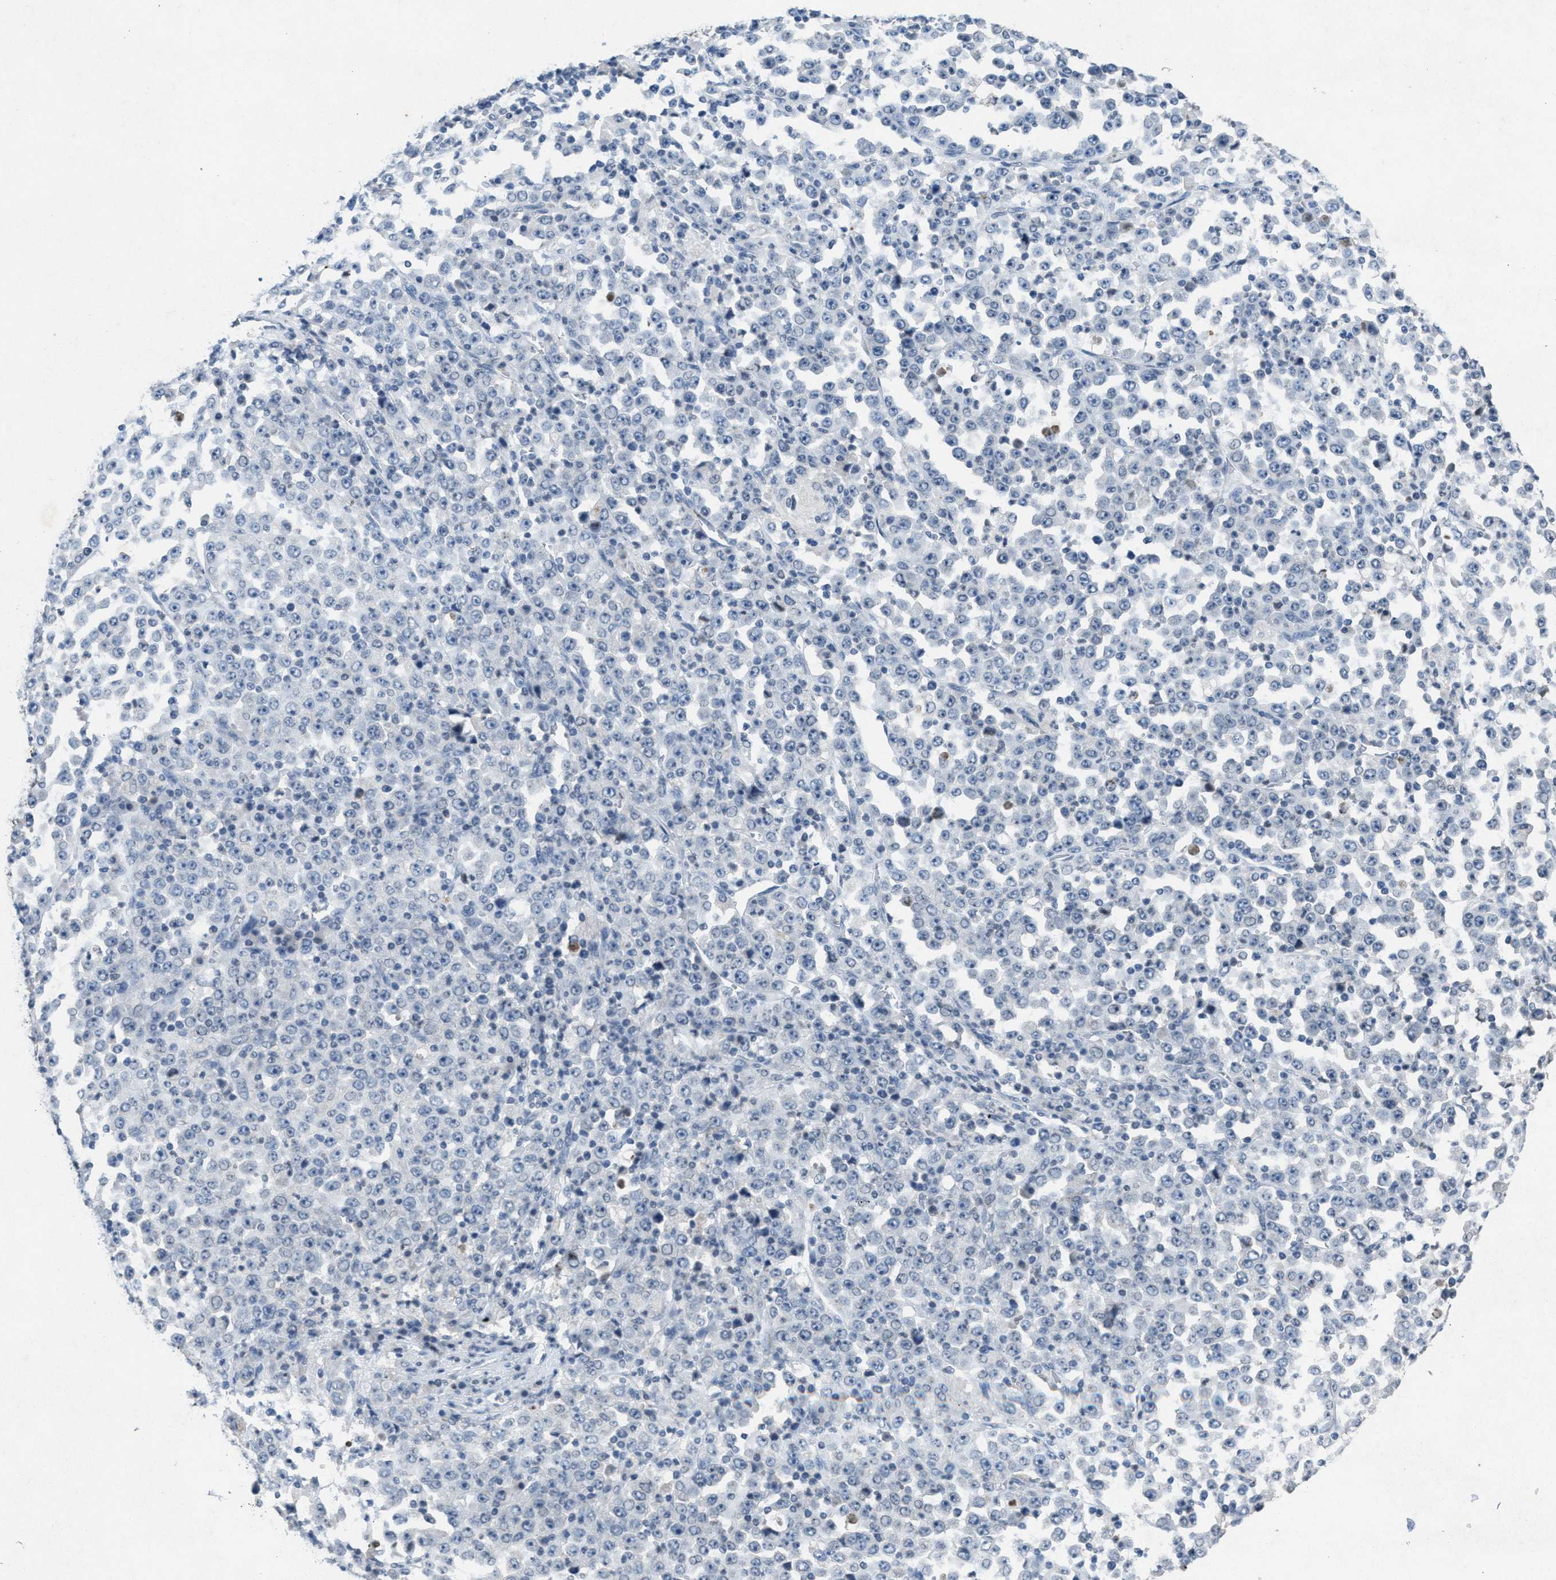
{"staining": {"intensity": "negative", "quantity": "none", "location": "none"}, "tissue": "stomach cancer", "cell_type": "Tumor cells", "image_type": "cancer", "snomed": [{"axis": "morphology", "description": "Normal tissue, NOS"}, {"axis": "morphology", "description": "Adenocarcinoma, NOS"}, {"axis": "topography", "description": "Stomach, upper"}, {"axis": "topography", "description": "Stomach"}], "caption": "Histopathology image shows no protein positivity in tumor cells of stomach cancer (adenocarcinoma) tissue. (DAB (3,3'-diaminobenzidine) IHC, high magnification).", "gene": "SLC5A5", "patient": {"sex": "male", "age": 59}}